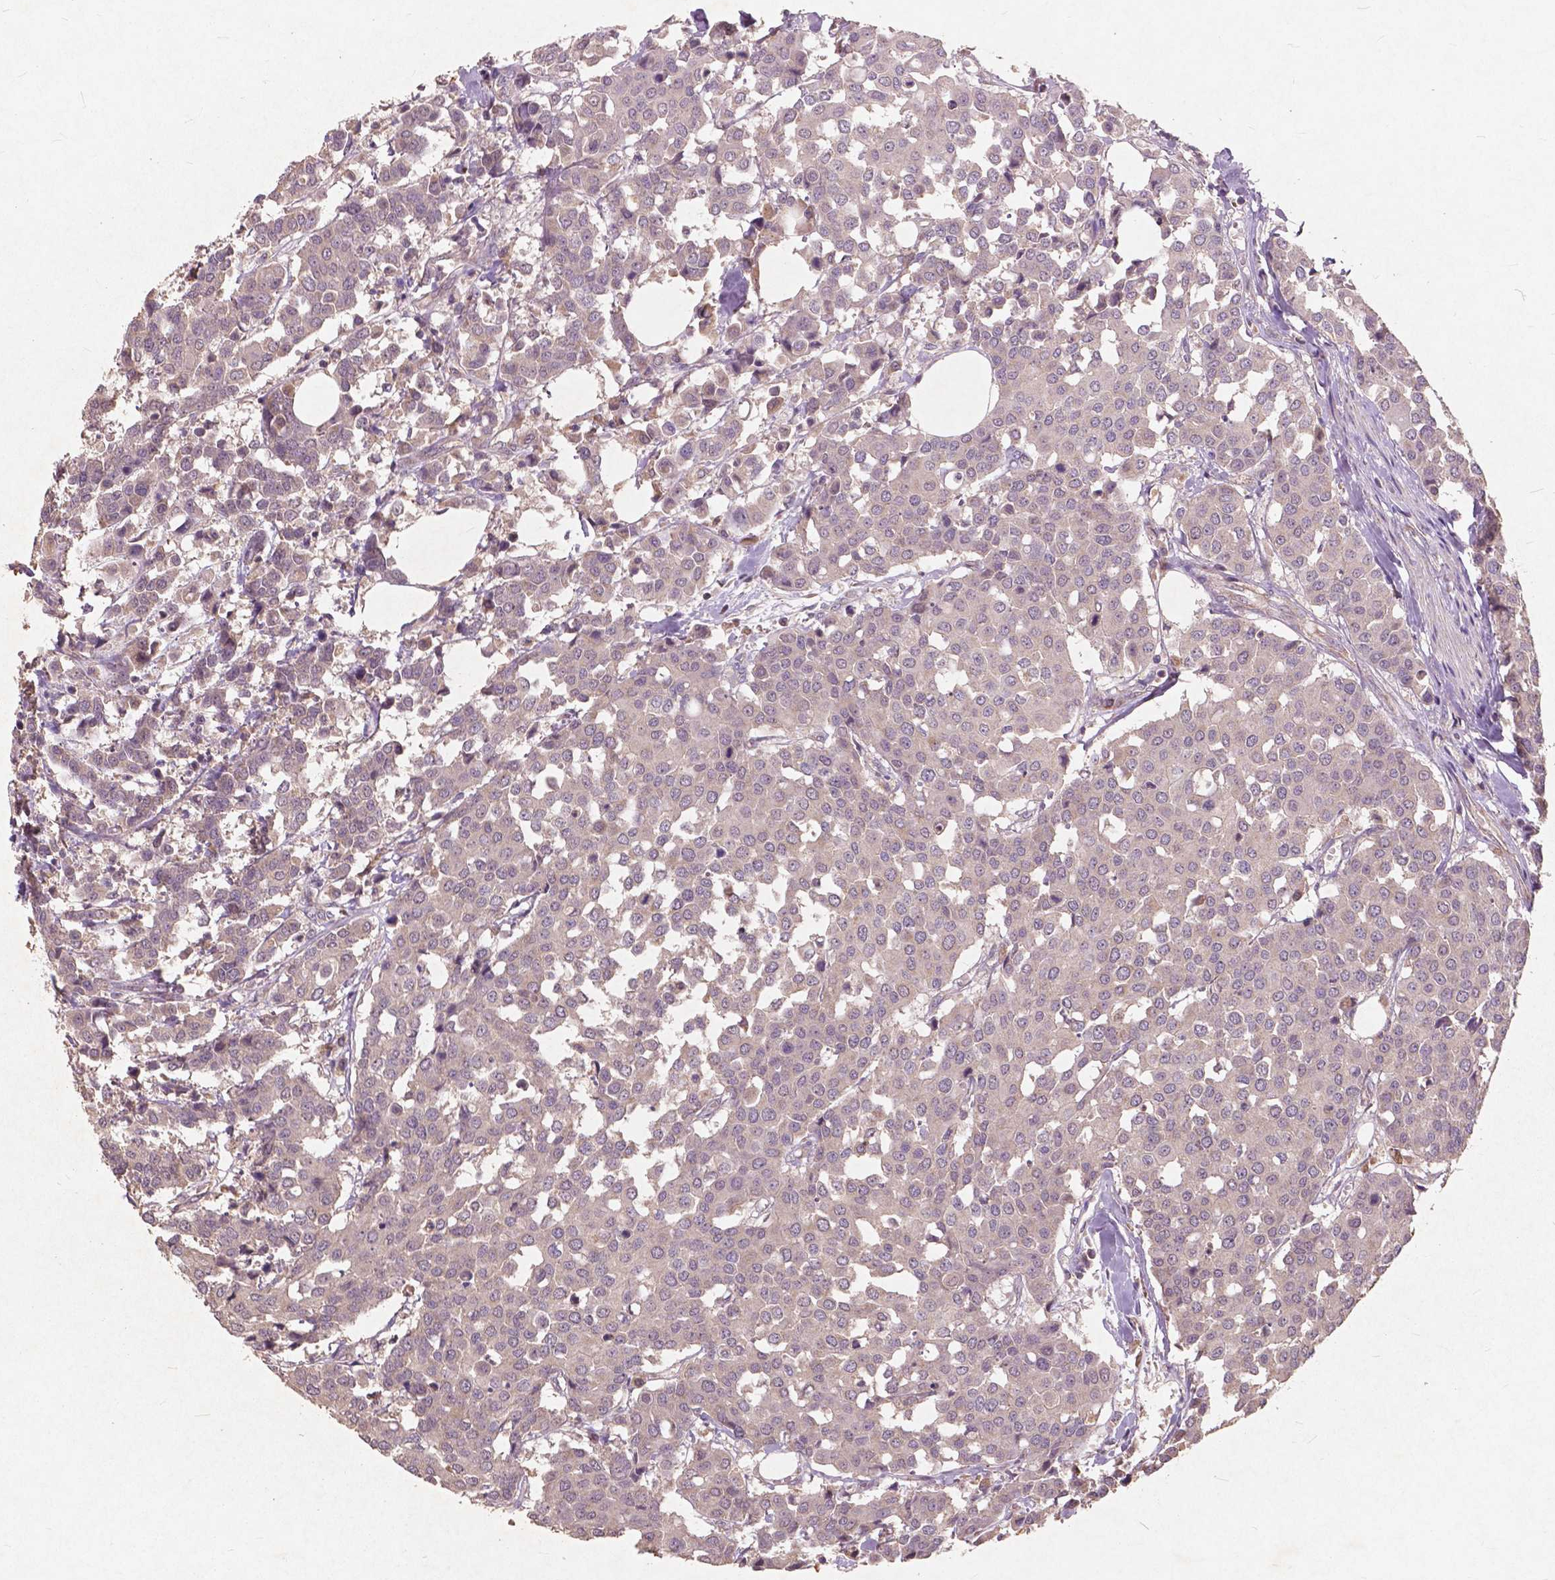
{"staining": {"intensity": "negative", "quantity": "none", "location": "none"}, "tissue": "carcinoid", "cell_type": "Tumor cells", "image_type": "cancer", "snomed": [{"axis": "morphology", "description": "Carcinoid, malignant, NOS"}, {"axis": "topography", "description": "Colon"}], "caption": "This is a histopathology image of immunohistochemistry staining of malignant carcinoid, which shows no staining in tumor cells.", "gene": "ST6GALNAC5", "patient": {"sex": "male", "age": 81}}